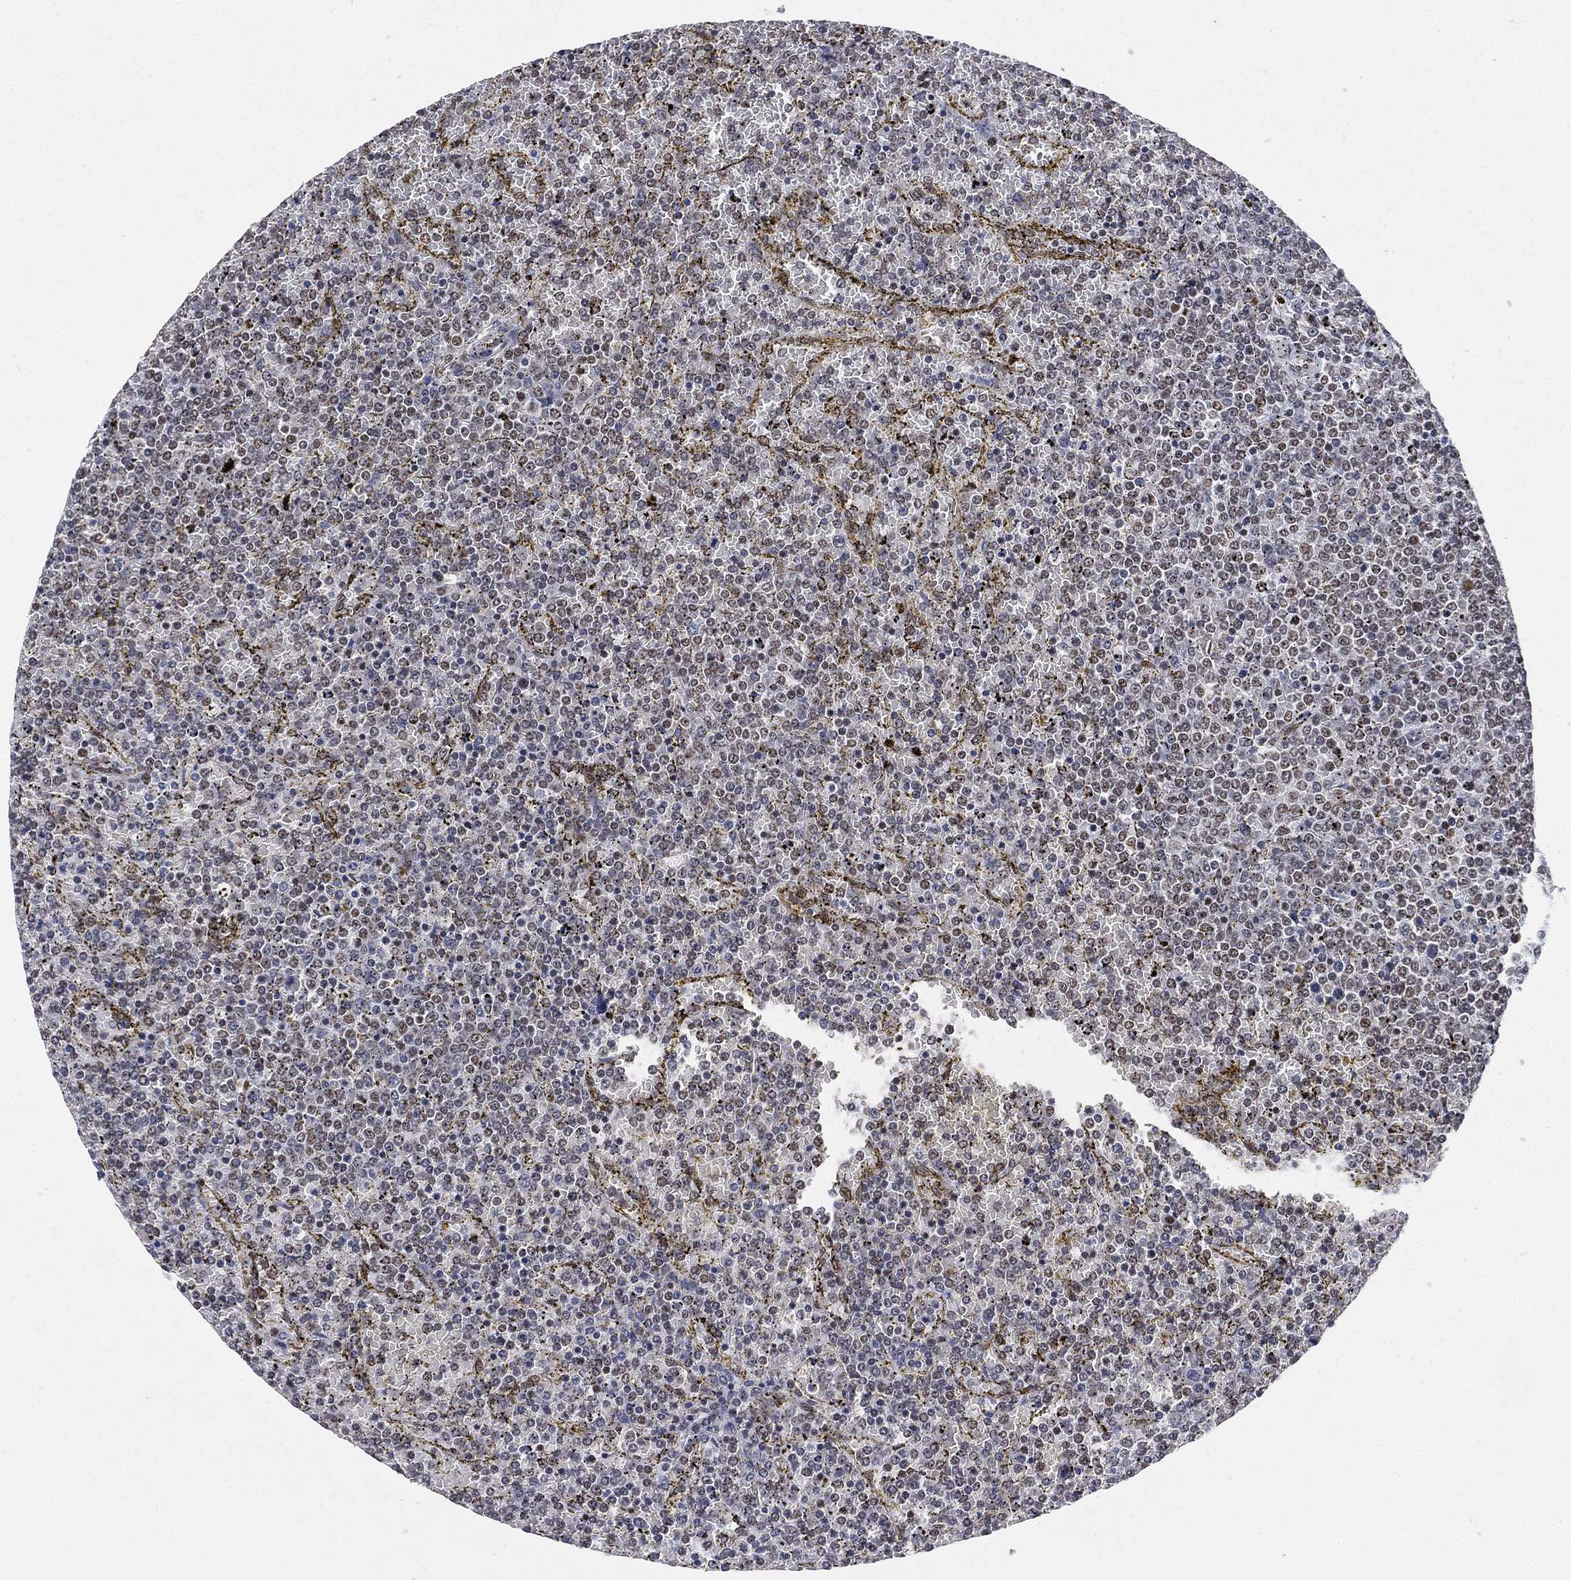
{"staining": {"intensity": "negative", "quantity": "none", "location": "none"}, "tissue": "lymphoma", "cell_type": "Tumor cells", "image_type": "cancer", "snomed": [{"axis": "morphology", "description": "Malignant lymphoma, non-Hodgkin's type, Low grade"}, {"axis": "topography", "description": "Spleen"}], "caption": "An image of human lymphoma is negative for staining in tumor cells.", "gene": "YLPM1", "patient": {"sex": "female", "age": 77}}